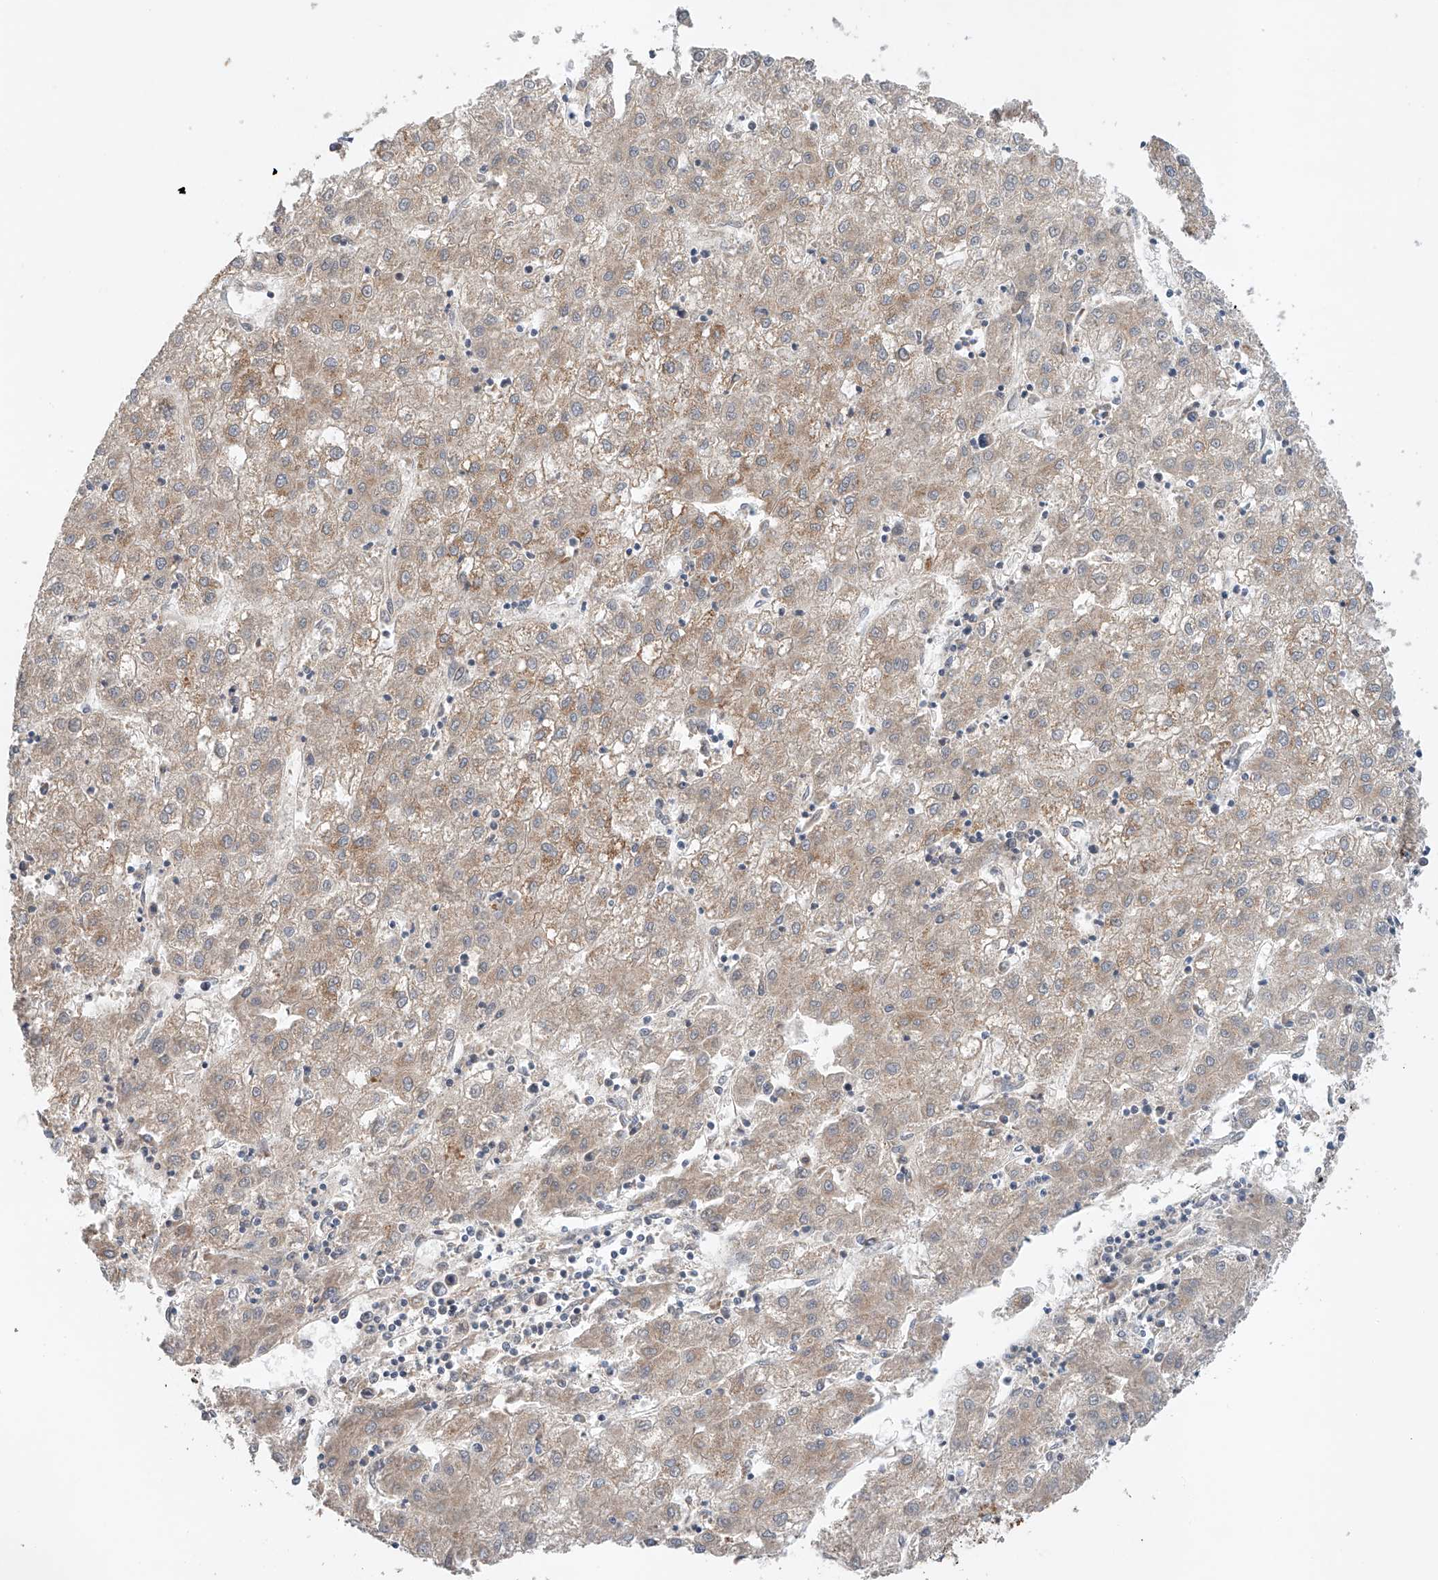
{"staining": {"intensity": "moderate", "quantity": "25%-75%", "location": "cytoplasmic/membranous"}, "tissue": "liver cancer", "cell_type": "Tumor cells", "image_type": "cancer", "snomed": [{"axis": "morphology", "description": "Carcinoma, Hepatocellular, NOS"}, {"axis": "topography", "description": "Liver"}], "caption": "Approximately 25%-75% of tumor cells in human liver cancer show moderate cytoplasmic/membranous protein staining as visualized by brown immunohistochemical staining.", "gene": "GPC4", "patient": {"sex": "male", "age": 72}}